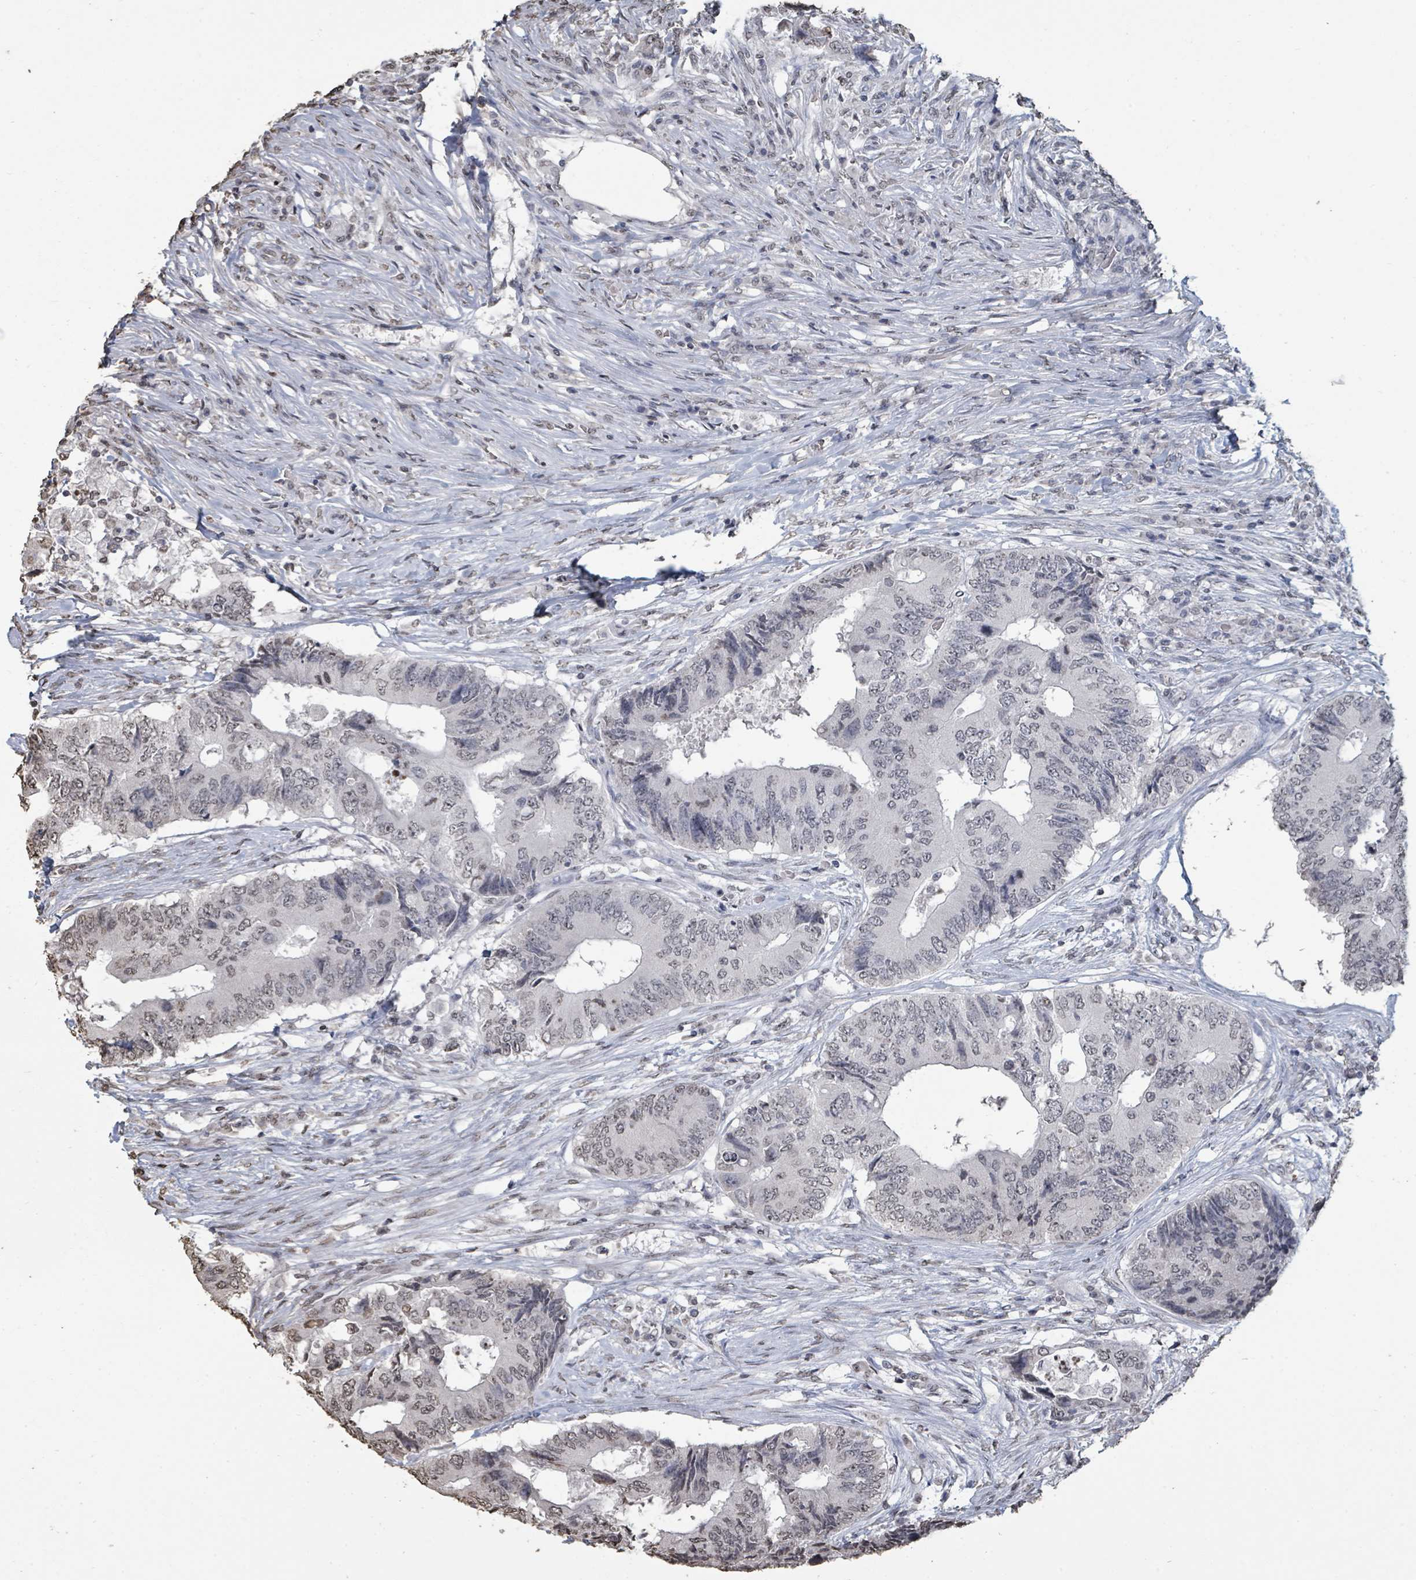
{"staining": {"intensity": "weak", "quantity": "<25%", "location": "nuclear"}, "tissue": "colorectal cancer", "cell_type": "Tumor cells", "image_type": "cancer", "snomed": [{"axis": "morphology", "description": "Adenocarcinoma, NOS"}, {"axis": "topography", "description": "Colon"}], "caption": "There is no significant expression in tumor cells of colorectal adenocarcinoma. (Brightfield microscopy of DAB immunohistochemistry (IHC) at high magnification).", "gene": "MRPS12", "patient": {"sex": "male", "age": 71}}